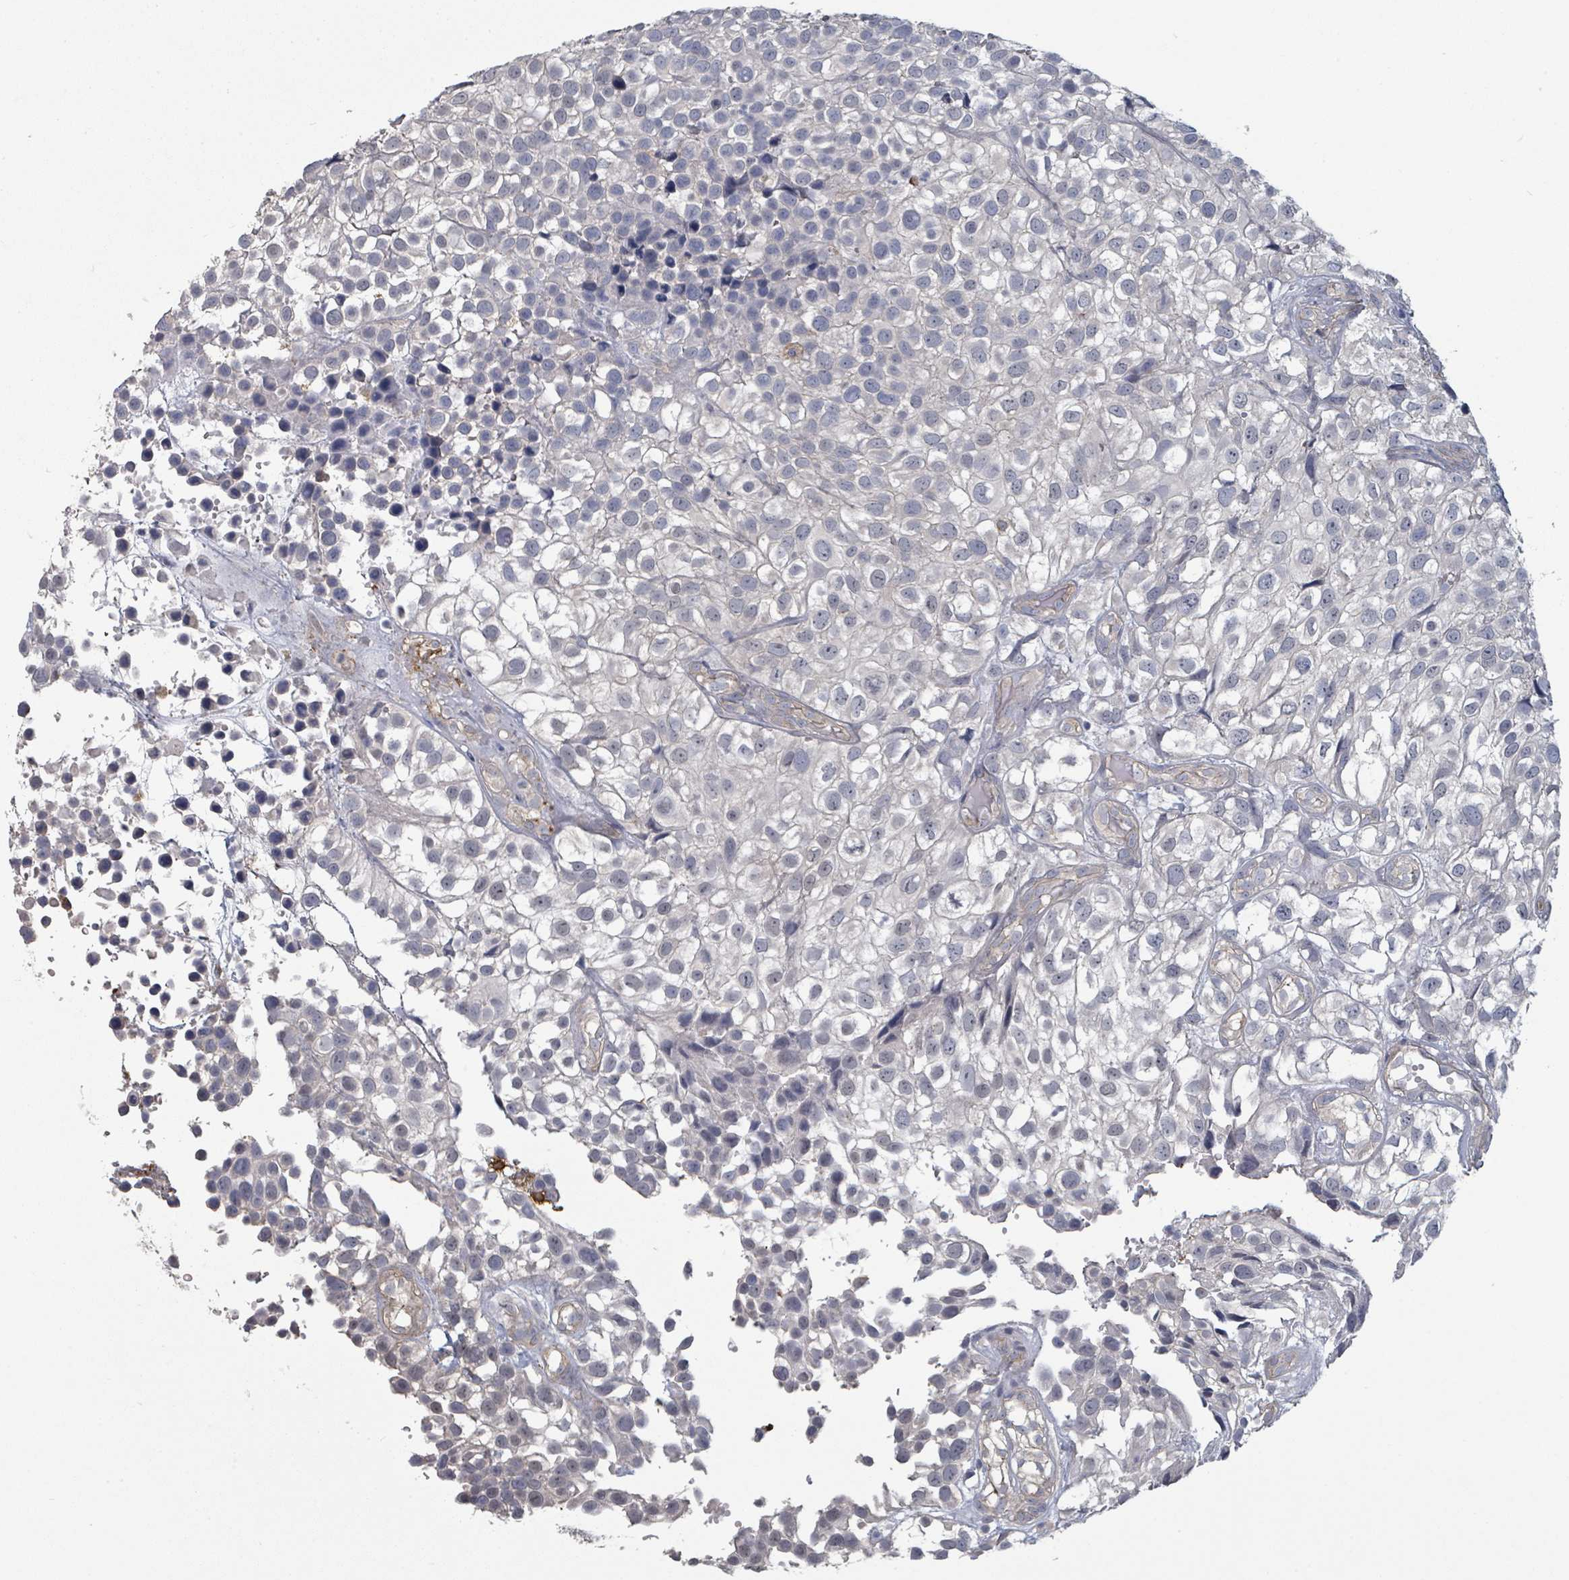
{"staining": {"intensity": "negative", "quantity": "none", "location": "none"}, "tissue": "urothelial cancer", "cell_type": "Tumor cells", "image_type": "cancer", "snomed": [{"axis": "morphology", "description": "Urothelial carcinoma, High grade"}, {"axis": "topography", "description": "Urinary bladder"}], "caption": "Urothelial cancer was stained to show a protein in brown. There is no significant staining in tumor cells.", "gene": "PLAUR", "patient": {"sex": "male", "age": 56}}